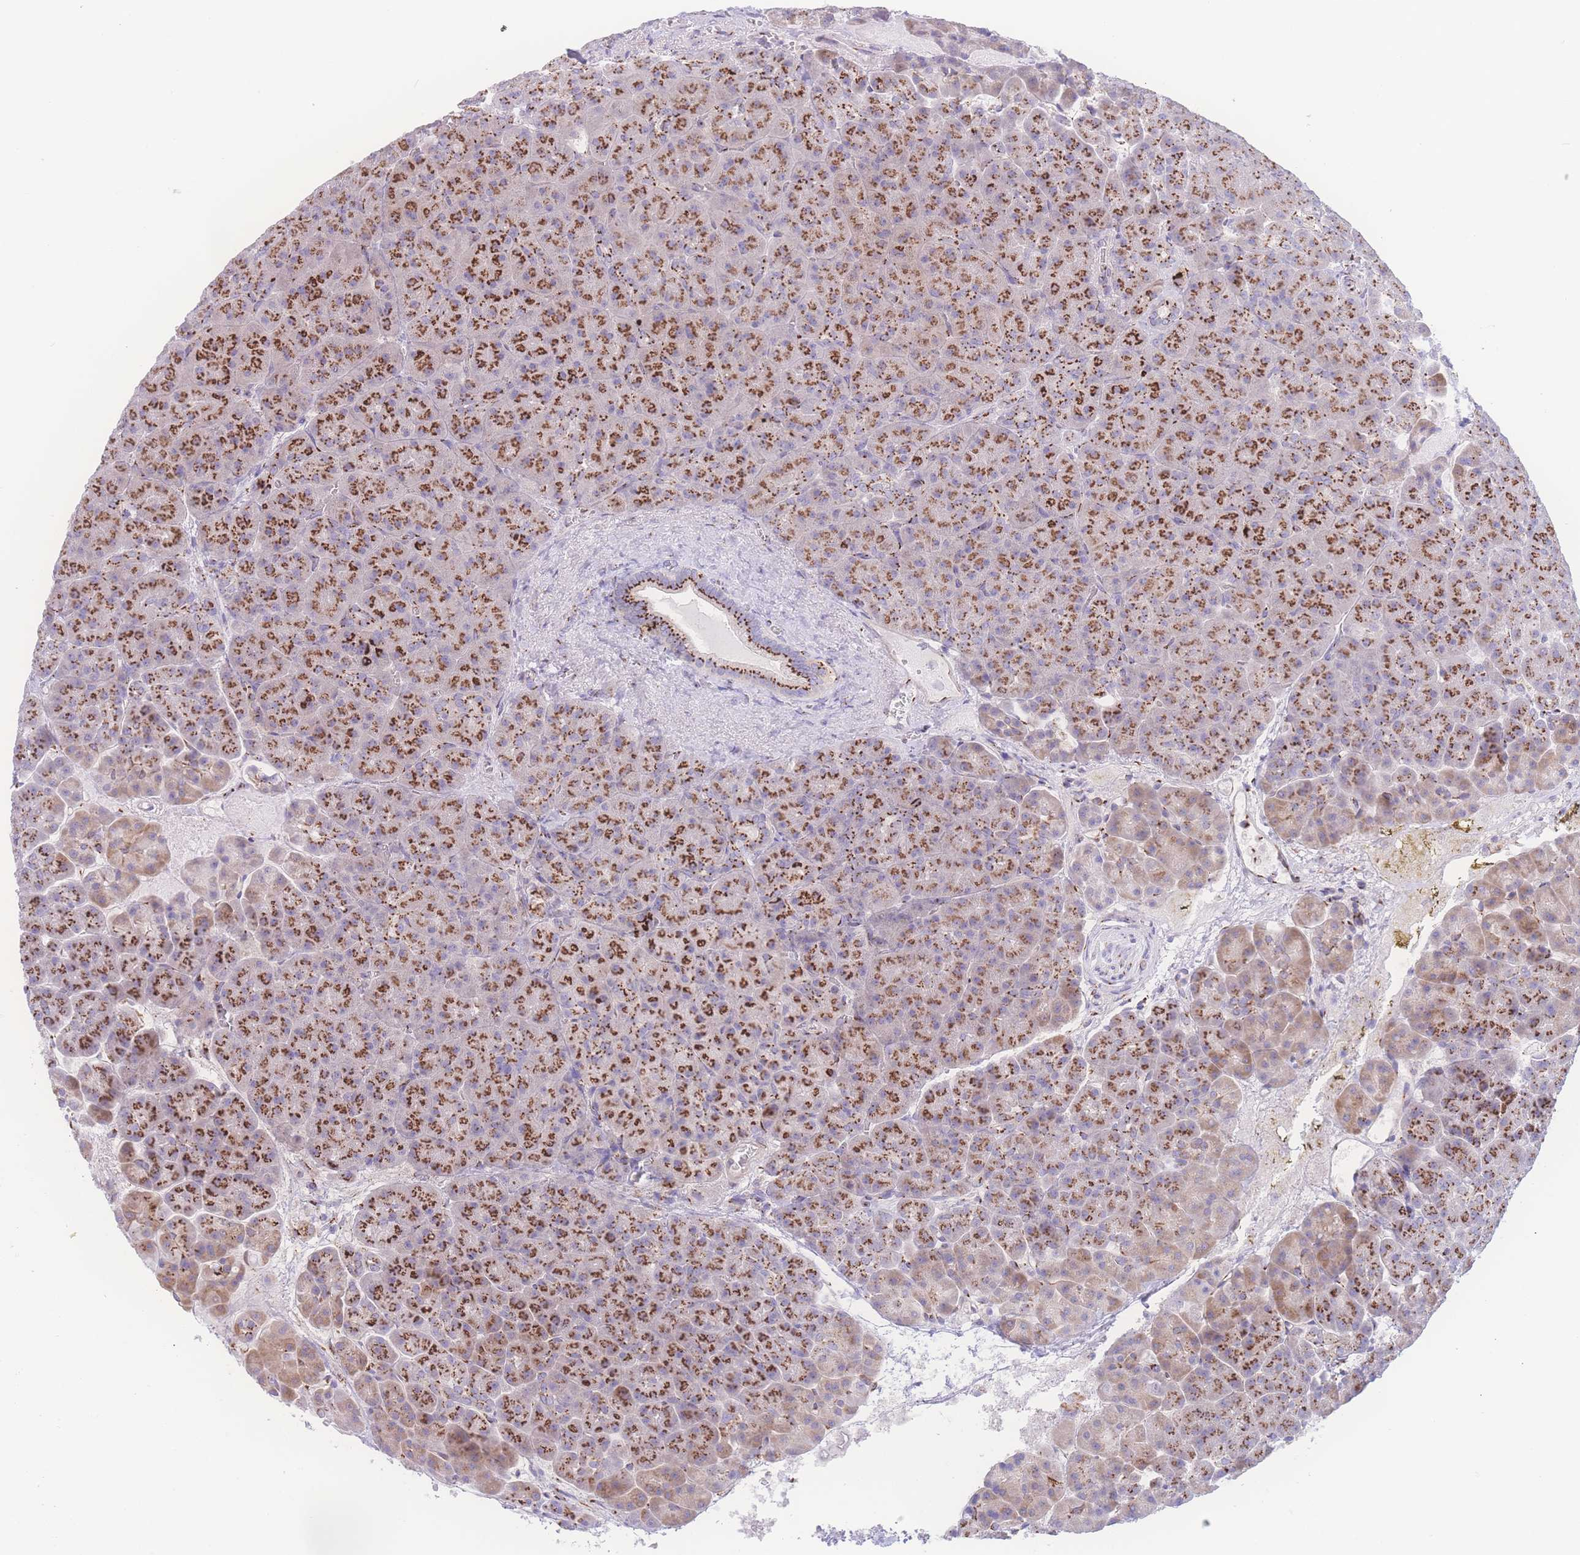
{"staining": {"intensity": "strong", "quantity": ">75%", "location": "cytoplasmic/membranous"}, "tissue": "pancreas", "cell_type": "Exocrine glandular cells", "image_type": "normal", "snomed": [{"axis": "morphology", "description": "Normal tissue, NOS"}, {"axis": "topography", "description": "Pancreas"}], "caption": "Strong cytoplasmic/membranous expression is appreciated in about >75% of exocrine glandular cells in benign pancreas.", "gene": "GOLM2", "patient": {"sex": "female", "age": 74}}